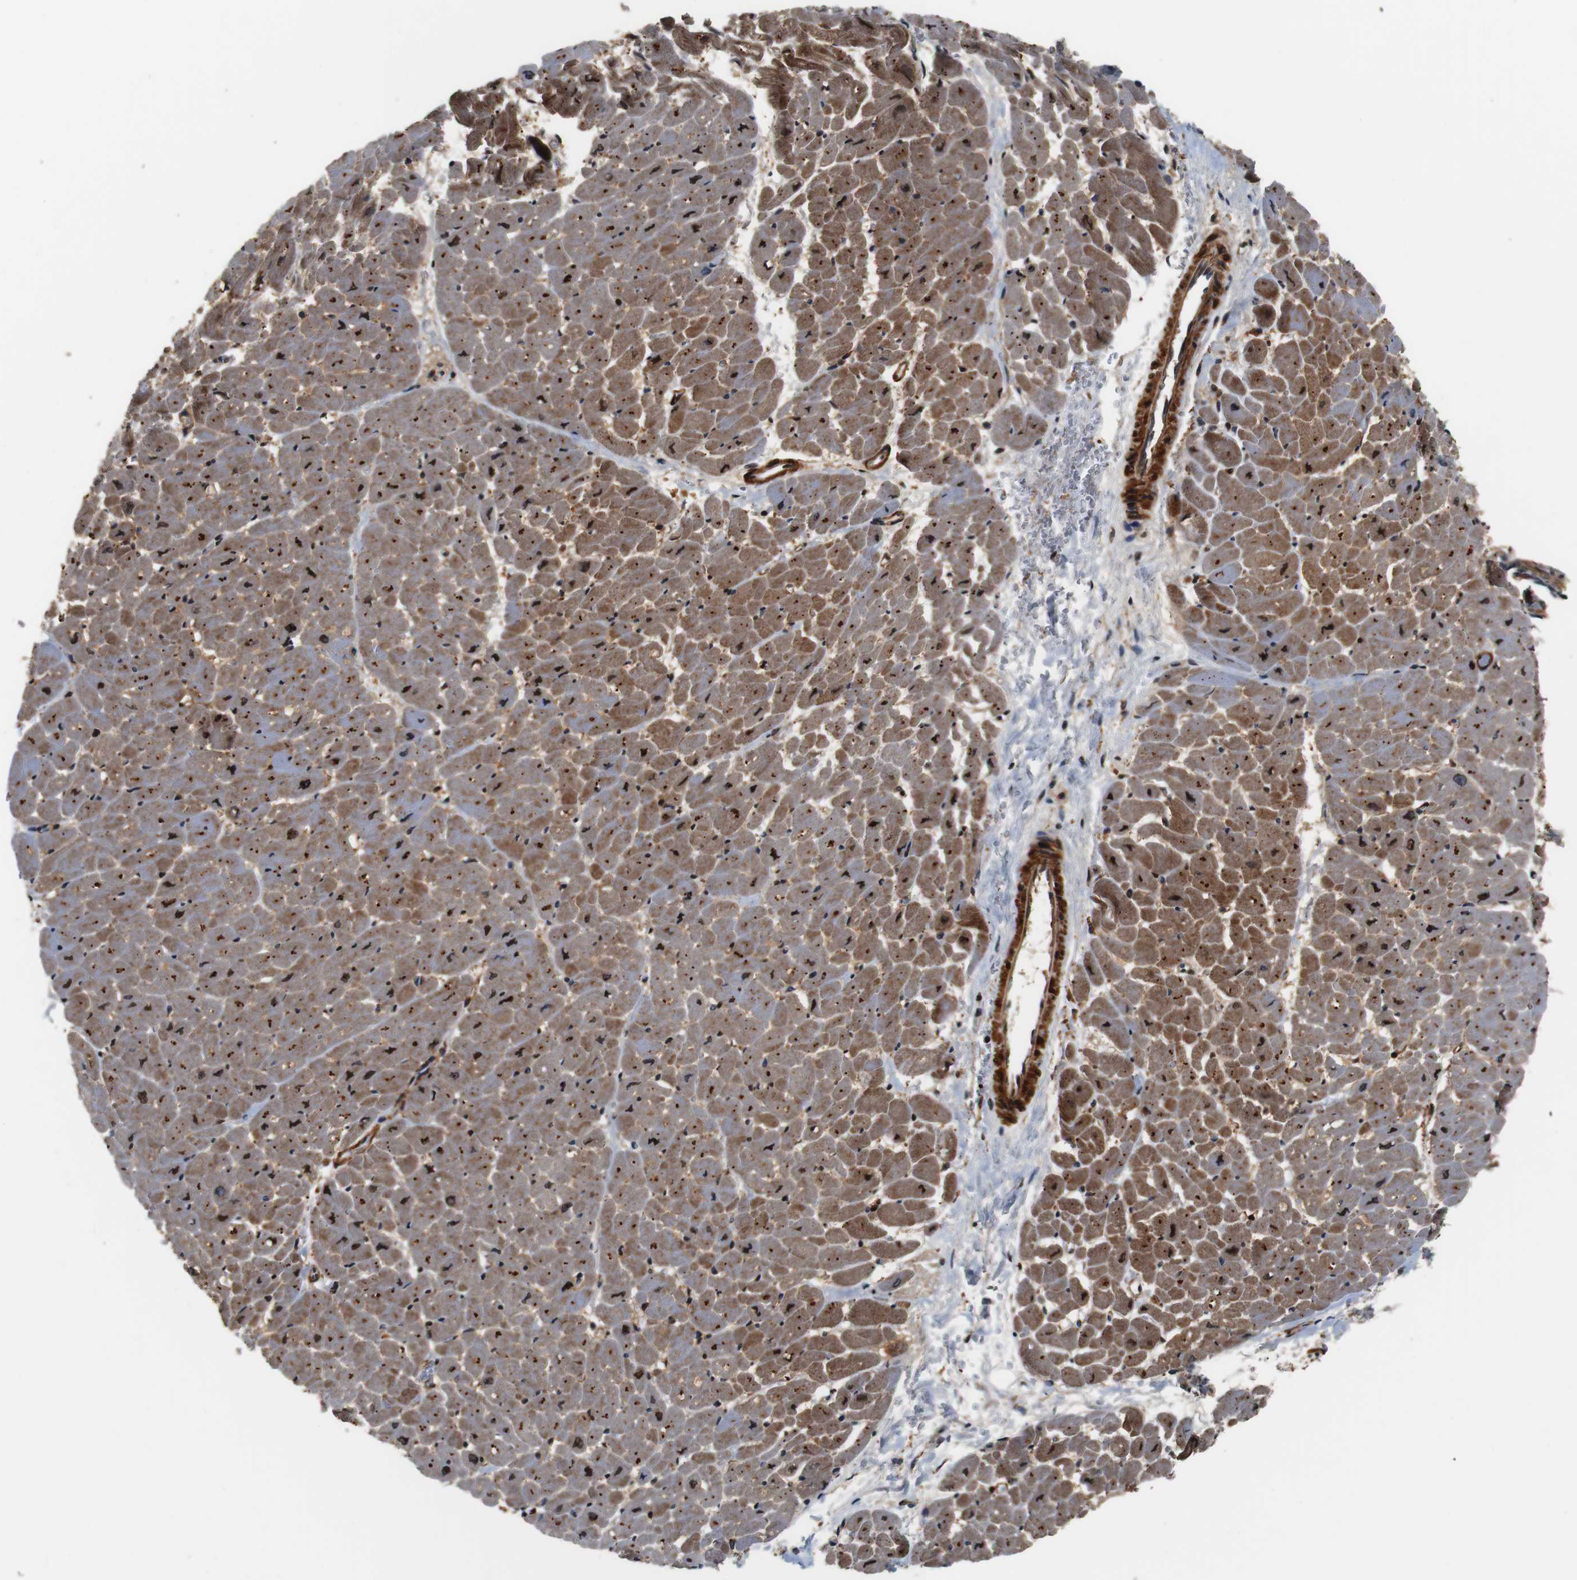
{"staining": {"intensity": "moderate", "quantity": ">75%", "location": "cytoplasmic/membranous"}, "tissue": "heart muscle", "cell_type": "Cardiomyocytes", "image_type": "normal", "snomed": [{"axis": "morphology", "description": "Normal tissue, NOS"}, {"axis": "topography", "description": "Heart"}], "caption": "Protein staining by immunohistochemistry exhibits moderate cytoplasmic/membranous staining in about >75% of cardiomyocytes in normal heart muscle. (IHC, brightfield microscopy, high magnification).", "gene": "LRP4", "patient": {"sex": "male", "age": 45}}